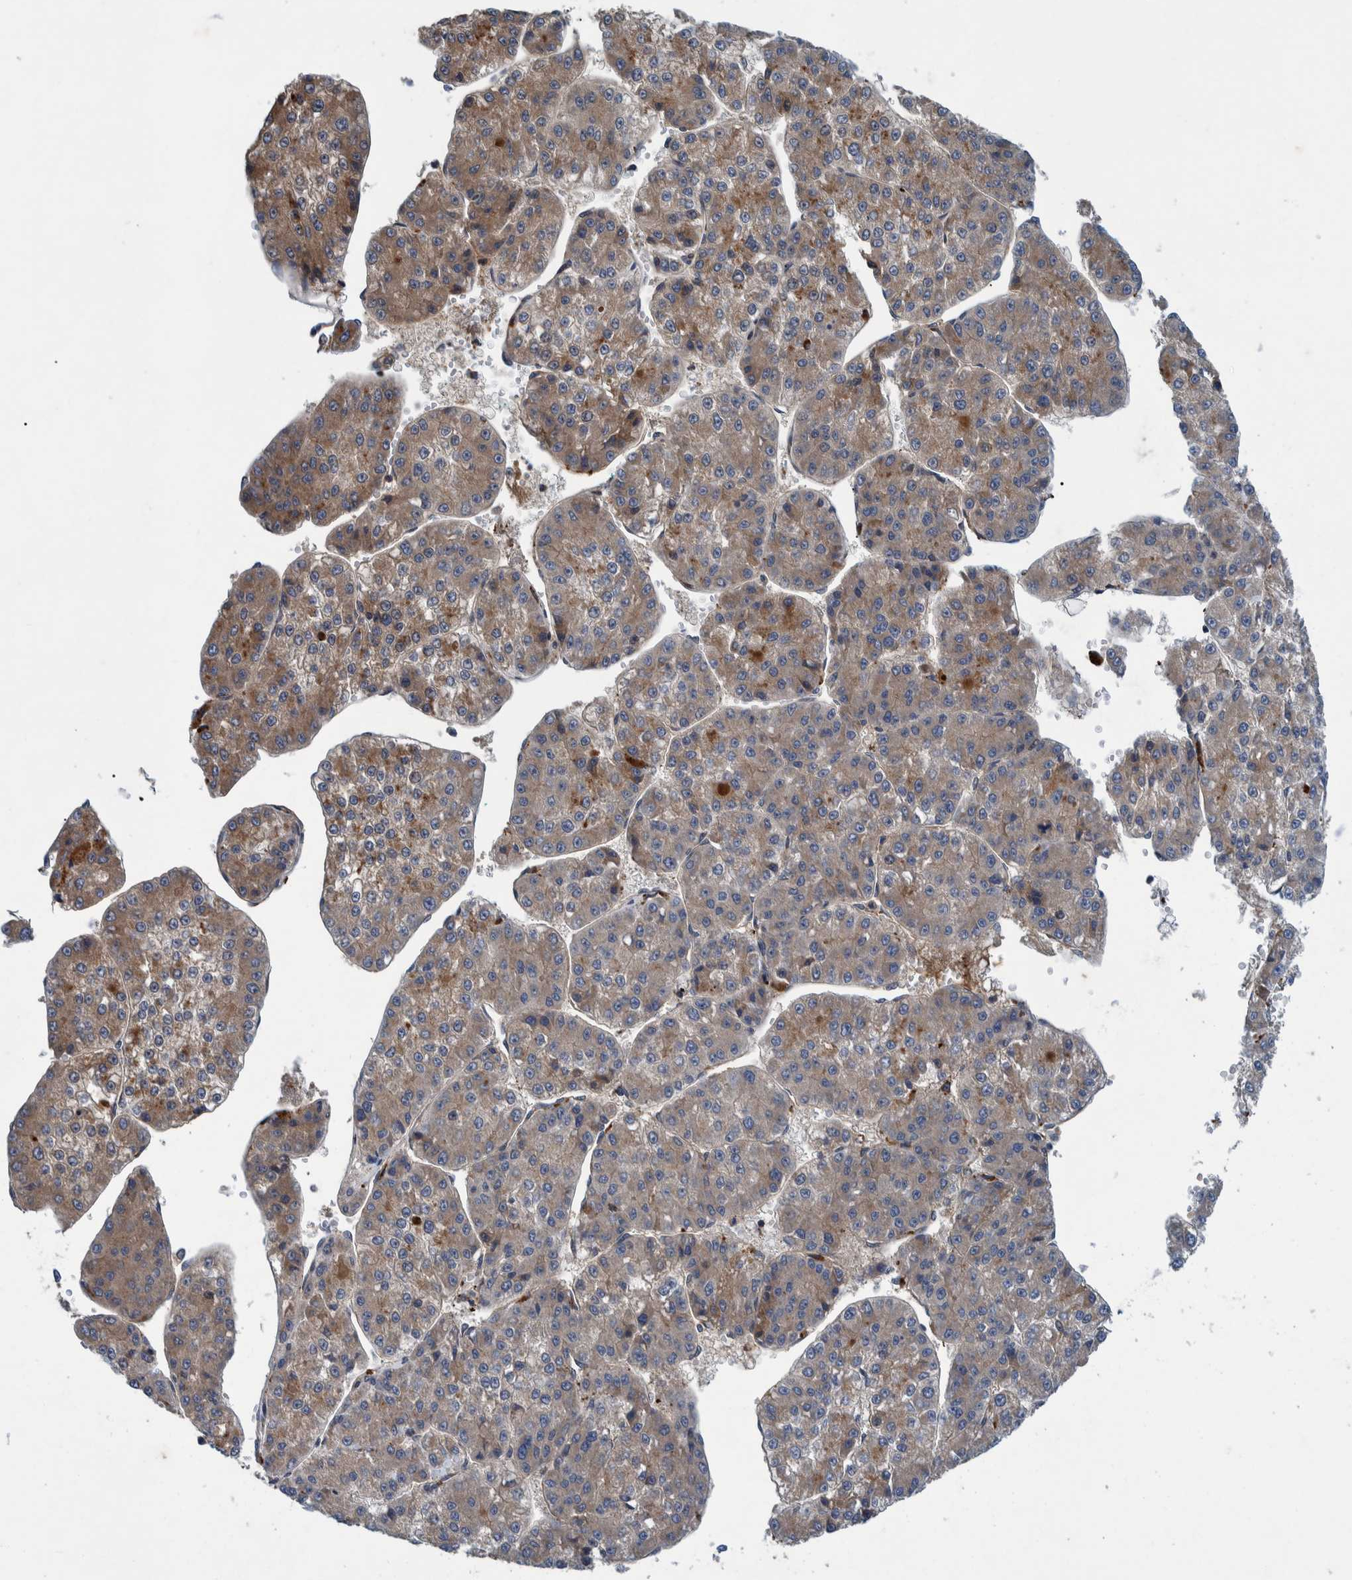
{"staining": {"intensity": "moderate", "quantity": ">75%", "location": "cytoplasmic/membranous"}, "tissue": "liver cancer", "cell_type": "Tumor cells", "image_type": "cancer", "snomed": [{"axis": "morphology", "description": "Carcinoma, Hepatocellular, NOS"}, {"axis": "topography", "description": "Liver"}], "caption": "IHC (DAB (3,3'-diaminobenzidine)) staining of liver hepatocellular carcinoma displays moderate cytoplasmic/membranous protein staining in approximately >75% of tumor cells.", "gene": "ITIH3", "patient": {"sex": "female", "age": 73}}